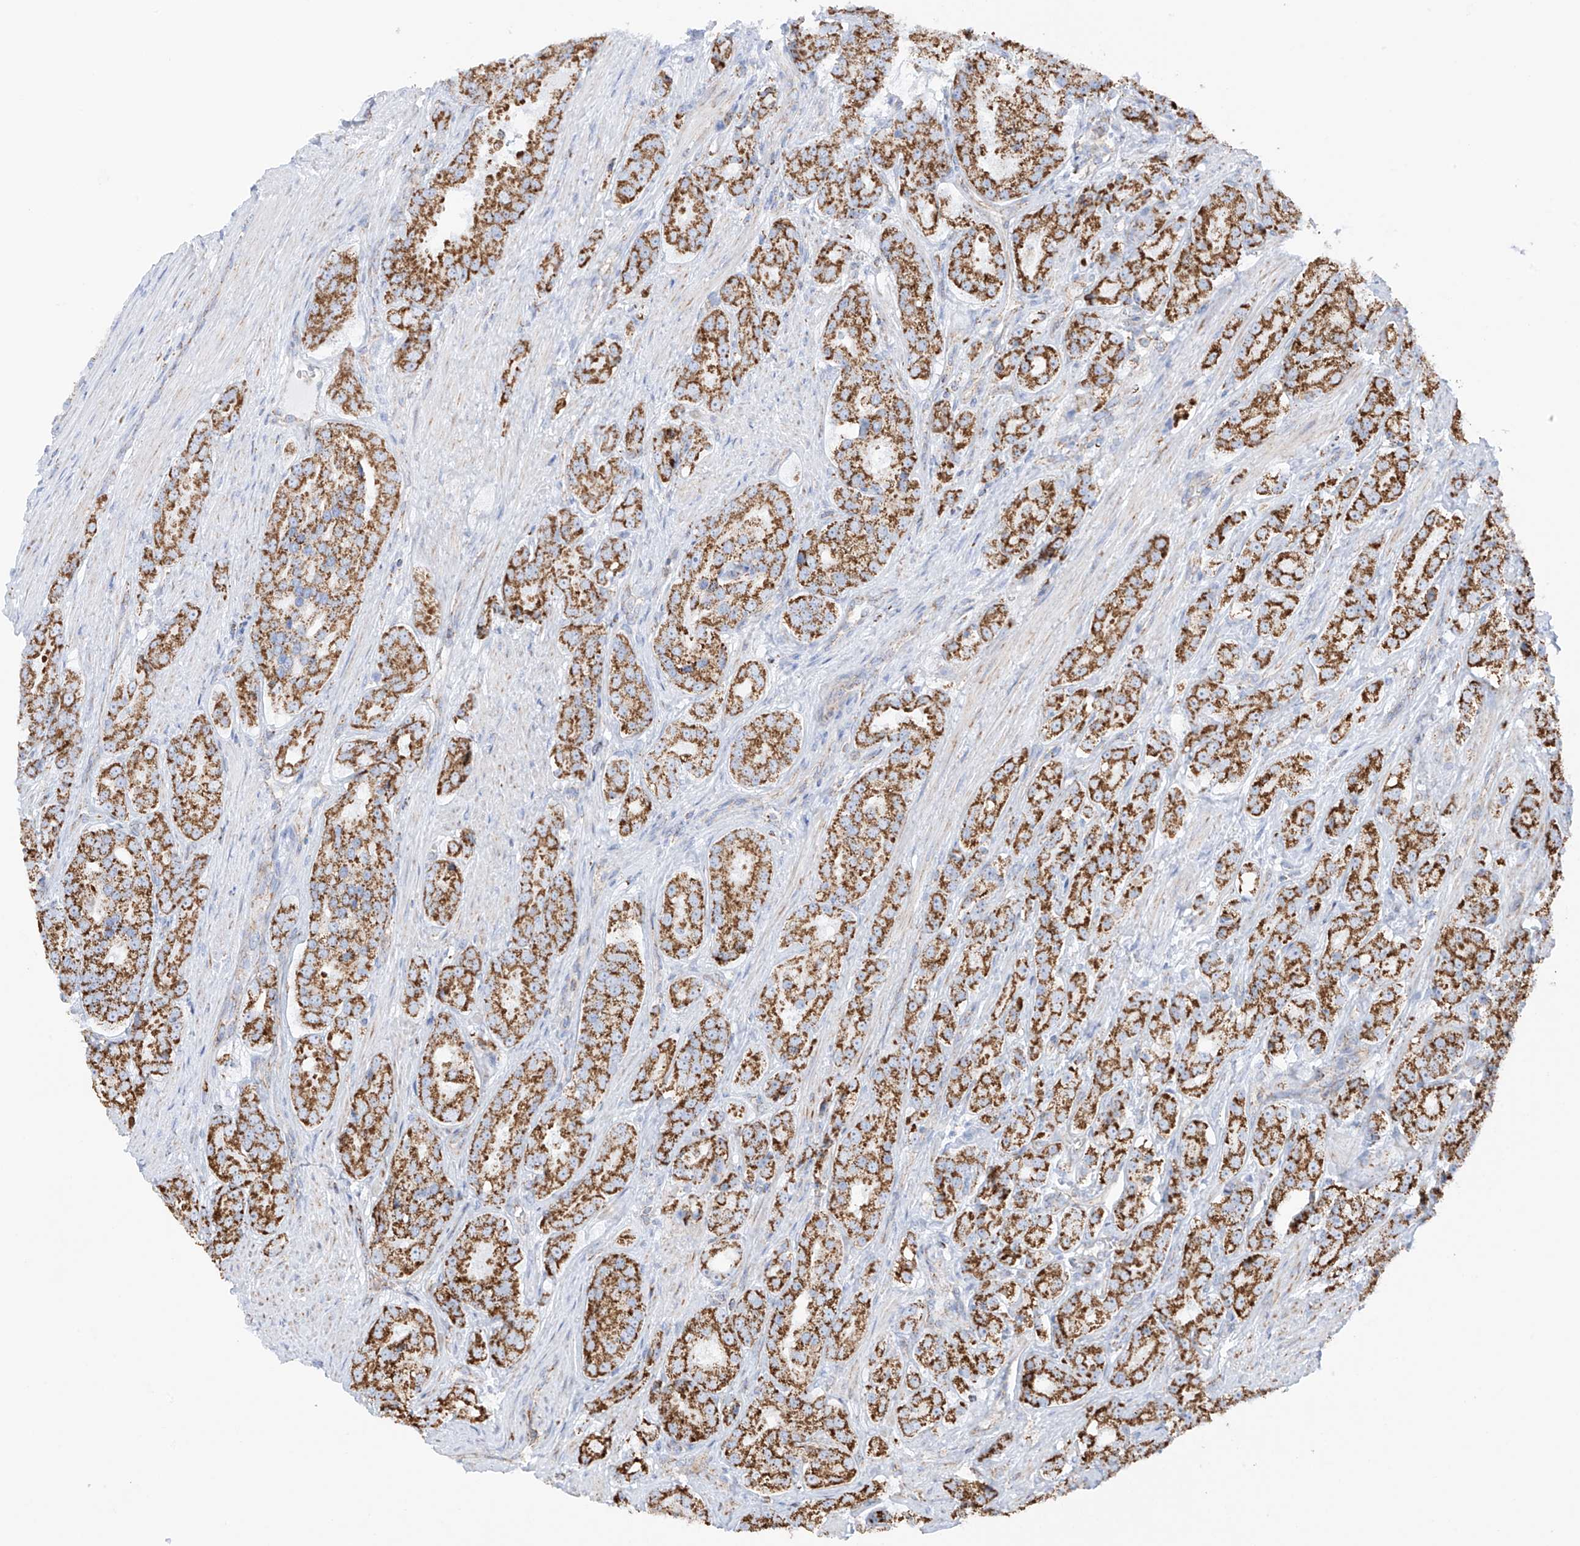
{"staining": {"intensity": "moderate", "quantity": ">75%", "location": "cytoplasmic/membranous"}, "tissue": "prostate cancer", "cell_type": "Tumor cells", "image_type": "cancer", "snomed": [{"axis": "morphology", "description": "Adenocarcinoma, High grade"}, {"axis": "topography", "description": "Prostate"}], "caption": "IHC photomicrograph of human prostate high-grade adenocarcinoma stained for a protein (brown), which shows medium levels of moderate cytoplasmic/membranous staining in approximately >75% of tumor cells.", "gene": "XKR3", "patient": {"sex": "male", "age": 60}}